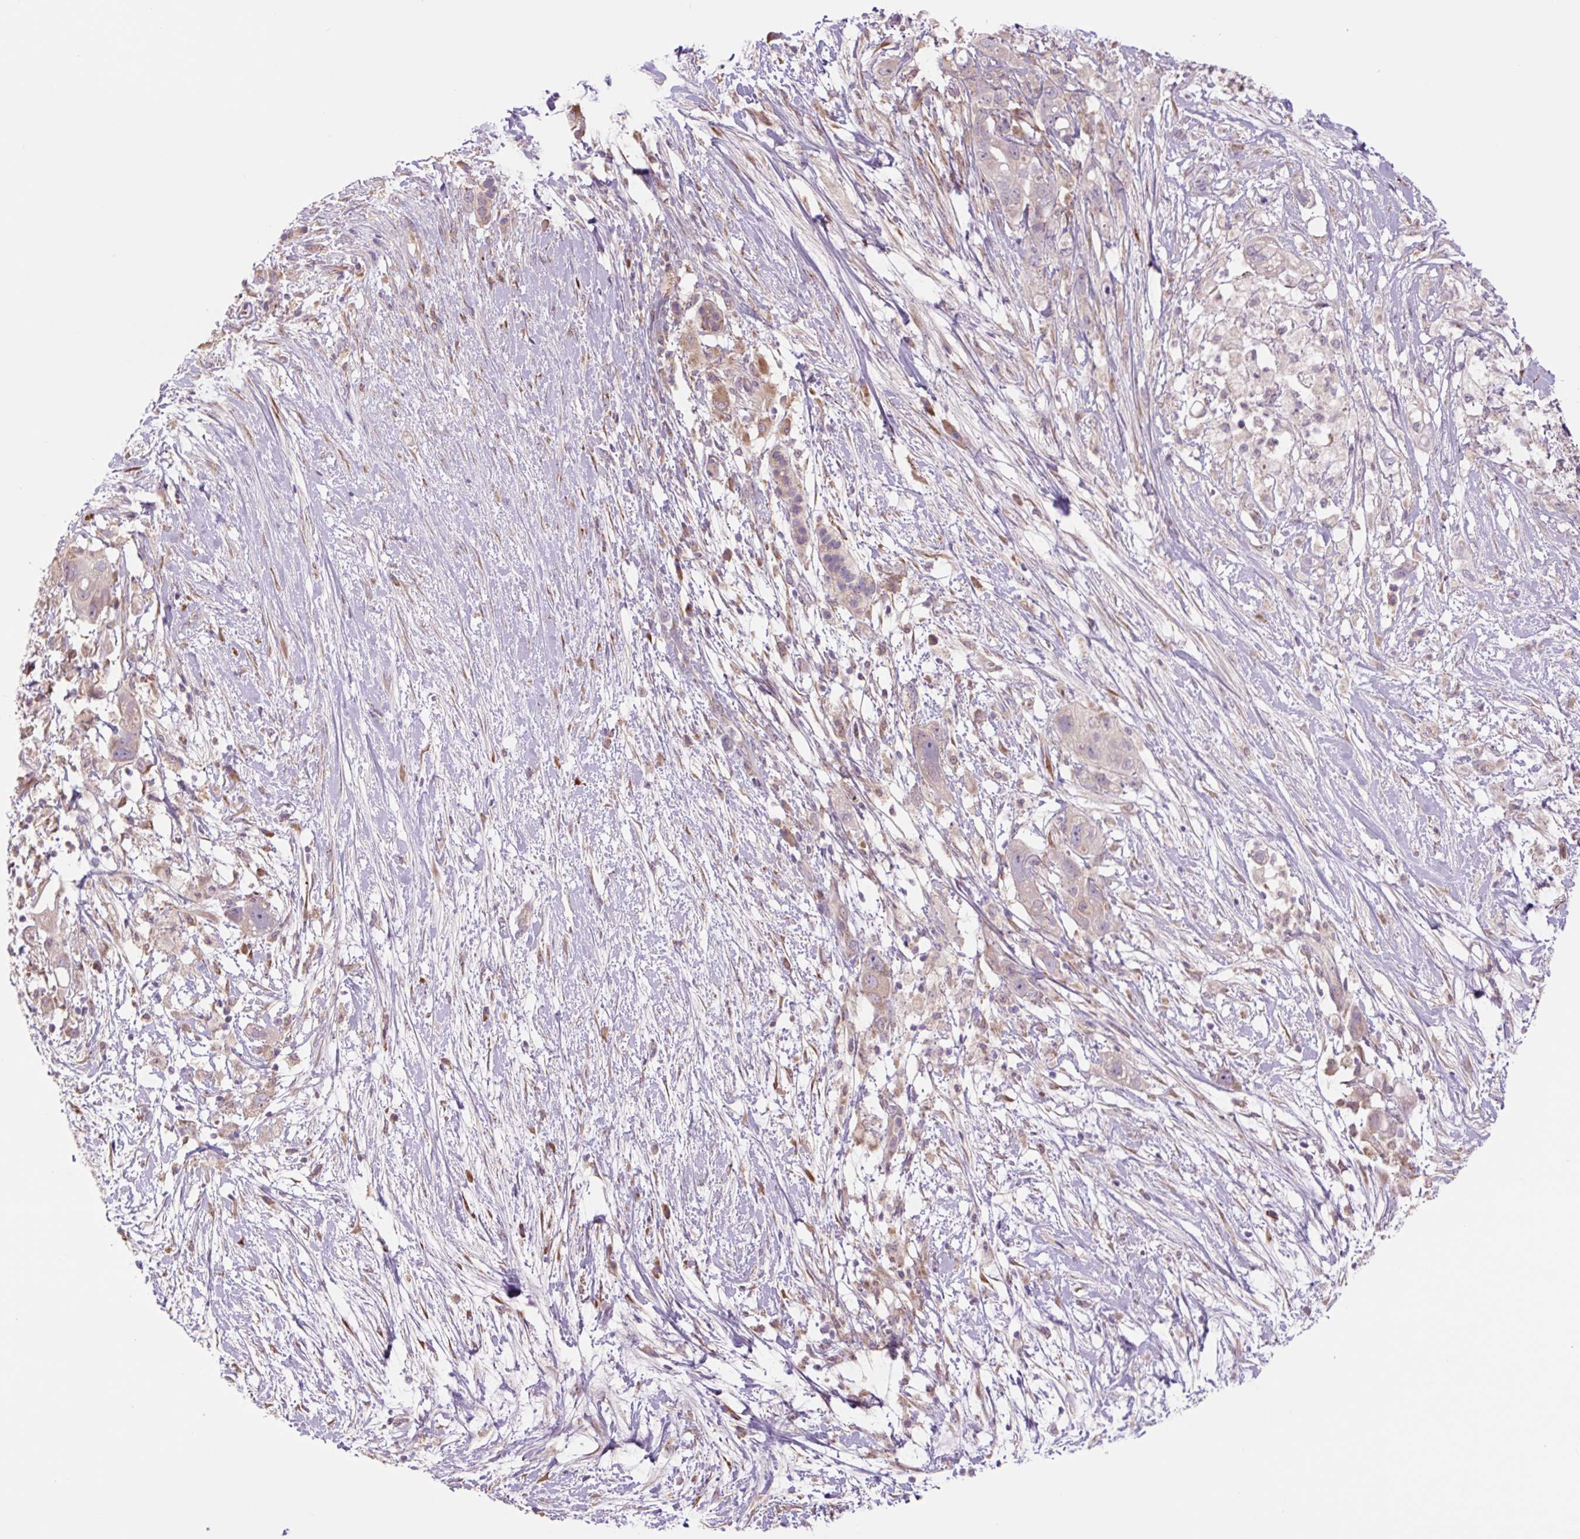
{"staining": {"intensity": "moderate", "quantity": "<25%", "location": "cytoplasmic/membranous,nuclear"}, "tissue": "pancreatic cancer", "cell_type": "Tumor cells", "image_type": "cancer", "snomed": [{"axis": "morphology", "description": "Adenocarcinoma, NOS"}, {"axis": "topography", "description": "Pancreas"}], "caption": "The photomicrograph reveals a brown stain indicating the presence of a protein in the cytoplasmic/membranous and nuclear of tumor cells in pancreatic adenocarcinoma.", "gene": "PLA2G4A", "patient": {"sex": "female", "age": 72}}